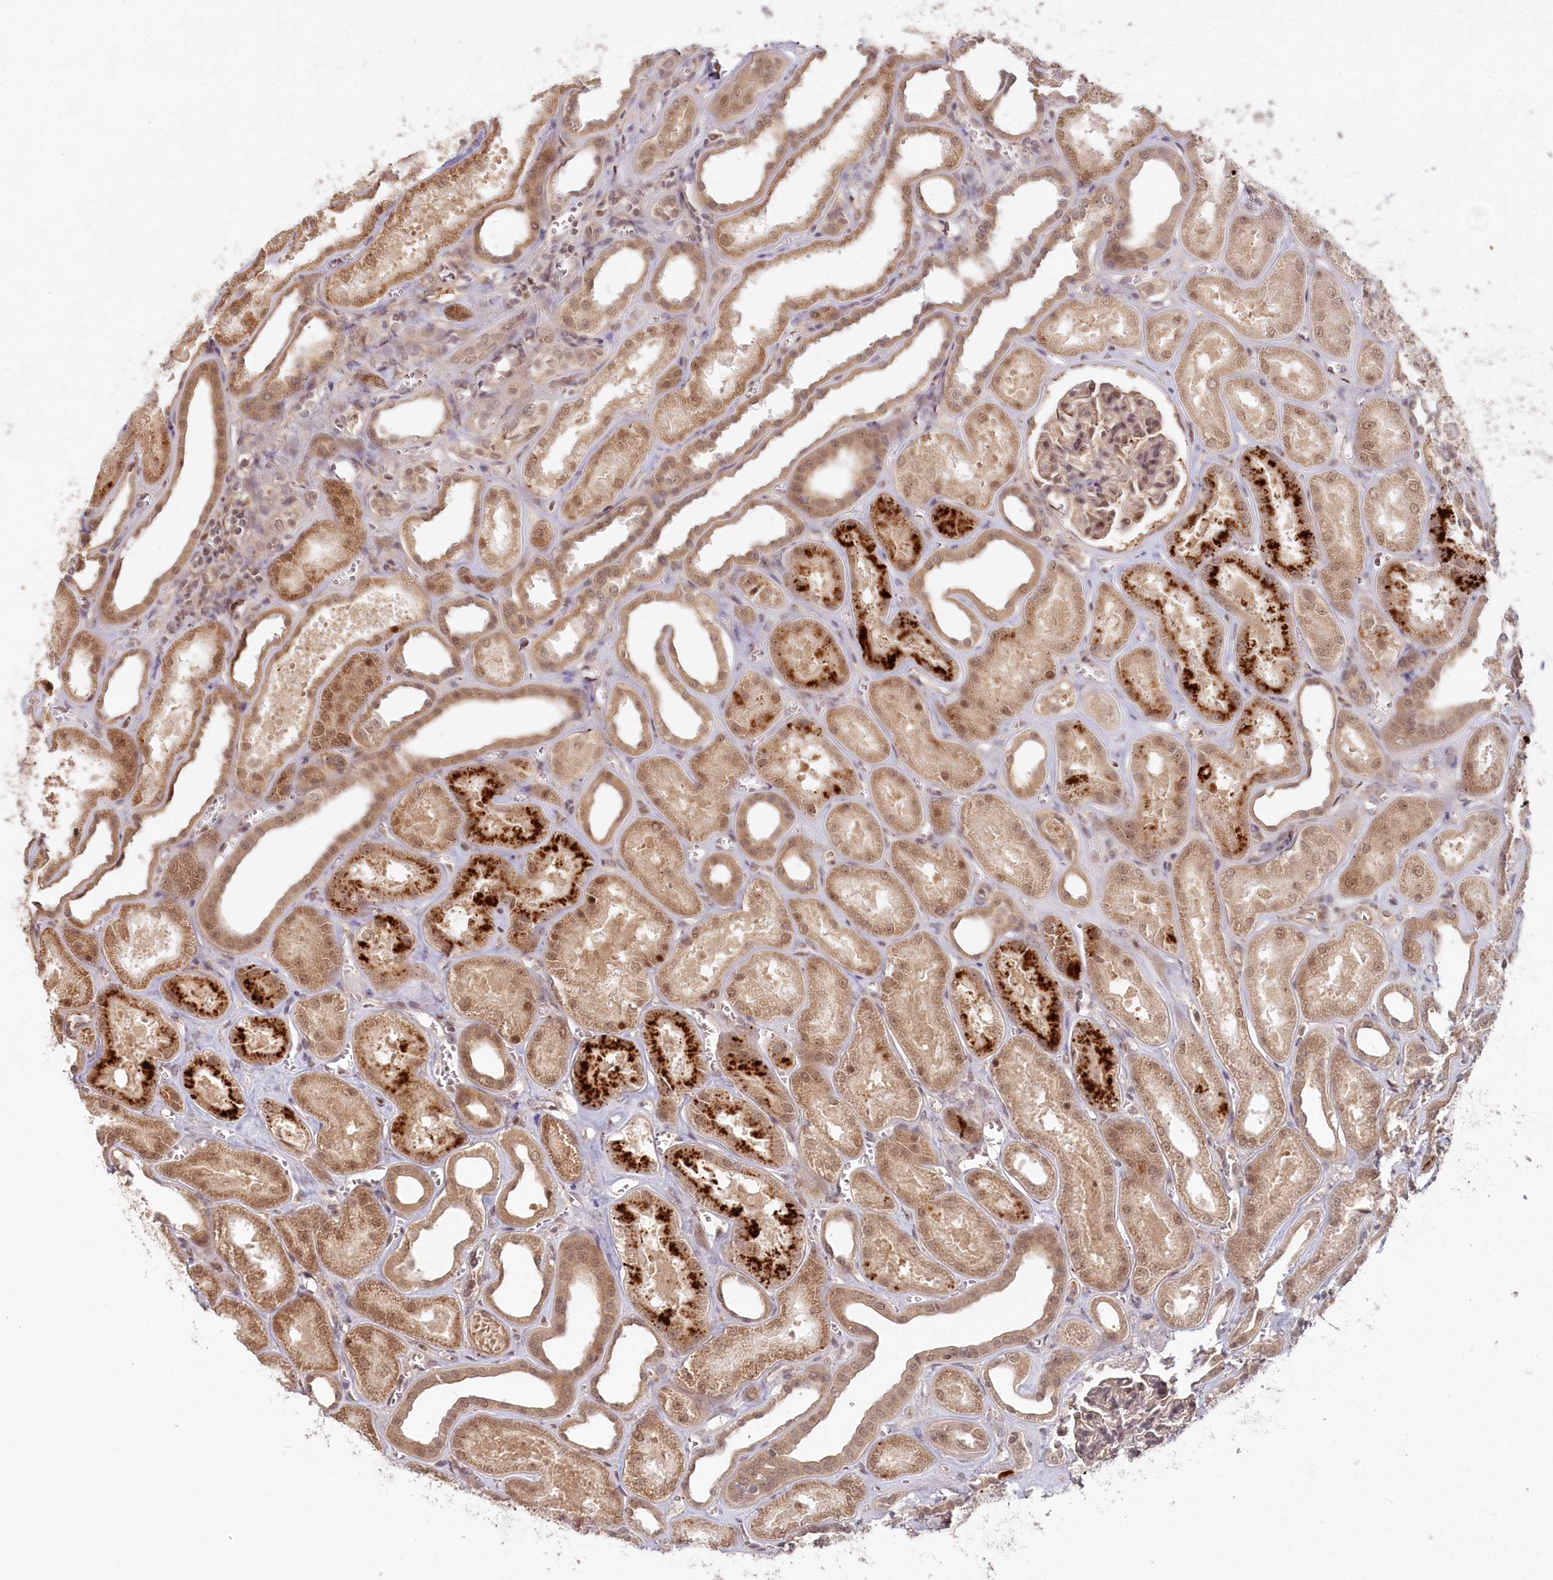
{"staining": {"intensity": "moderate", "quantity": ">75%", "location": "nuclear"}, "tissue": "kidney", "cell_type": "Cells in glomeruli", "image_type": "normal", "snomed": [{"axis": "morphology", "description": "Normal tissue, NOS"}, {"axis": "morphology", "description": "Adenocarcinoma, NOS"}, {"axis": "topography", "description": "Kidney"}], "caption": "This is a photomicrograph of immunohistochemistry staining of benign kidney, which shows moderate positivity in the nuclear of cells in glomeruli.", "gene": "WAPL", "patient": {"sex": "female", "age": 68}}